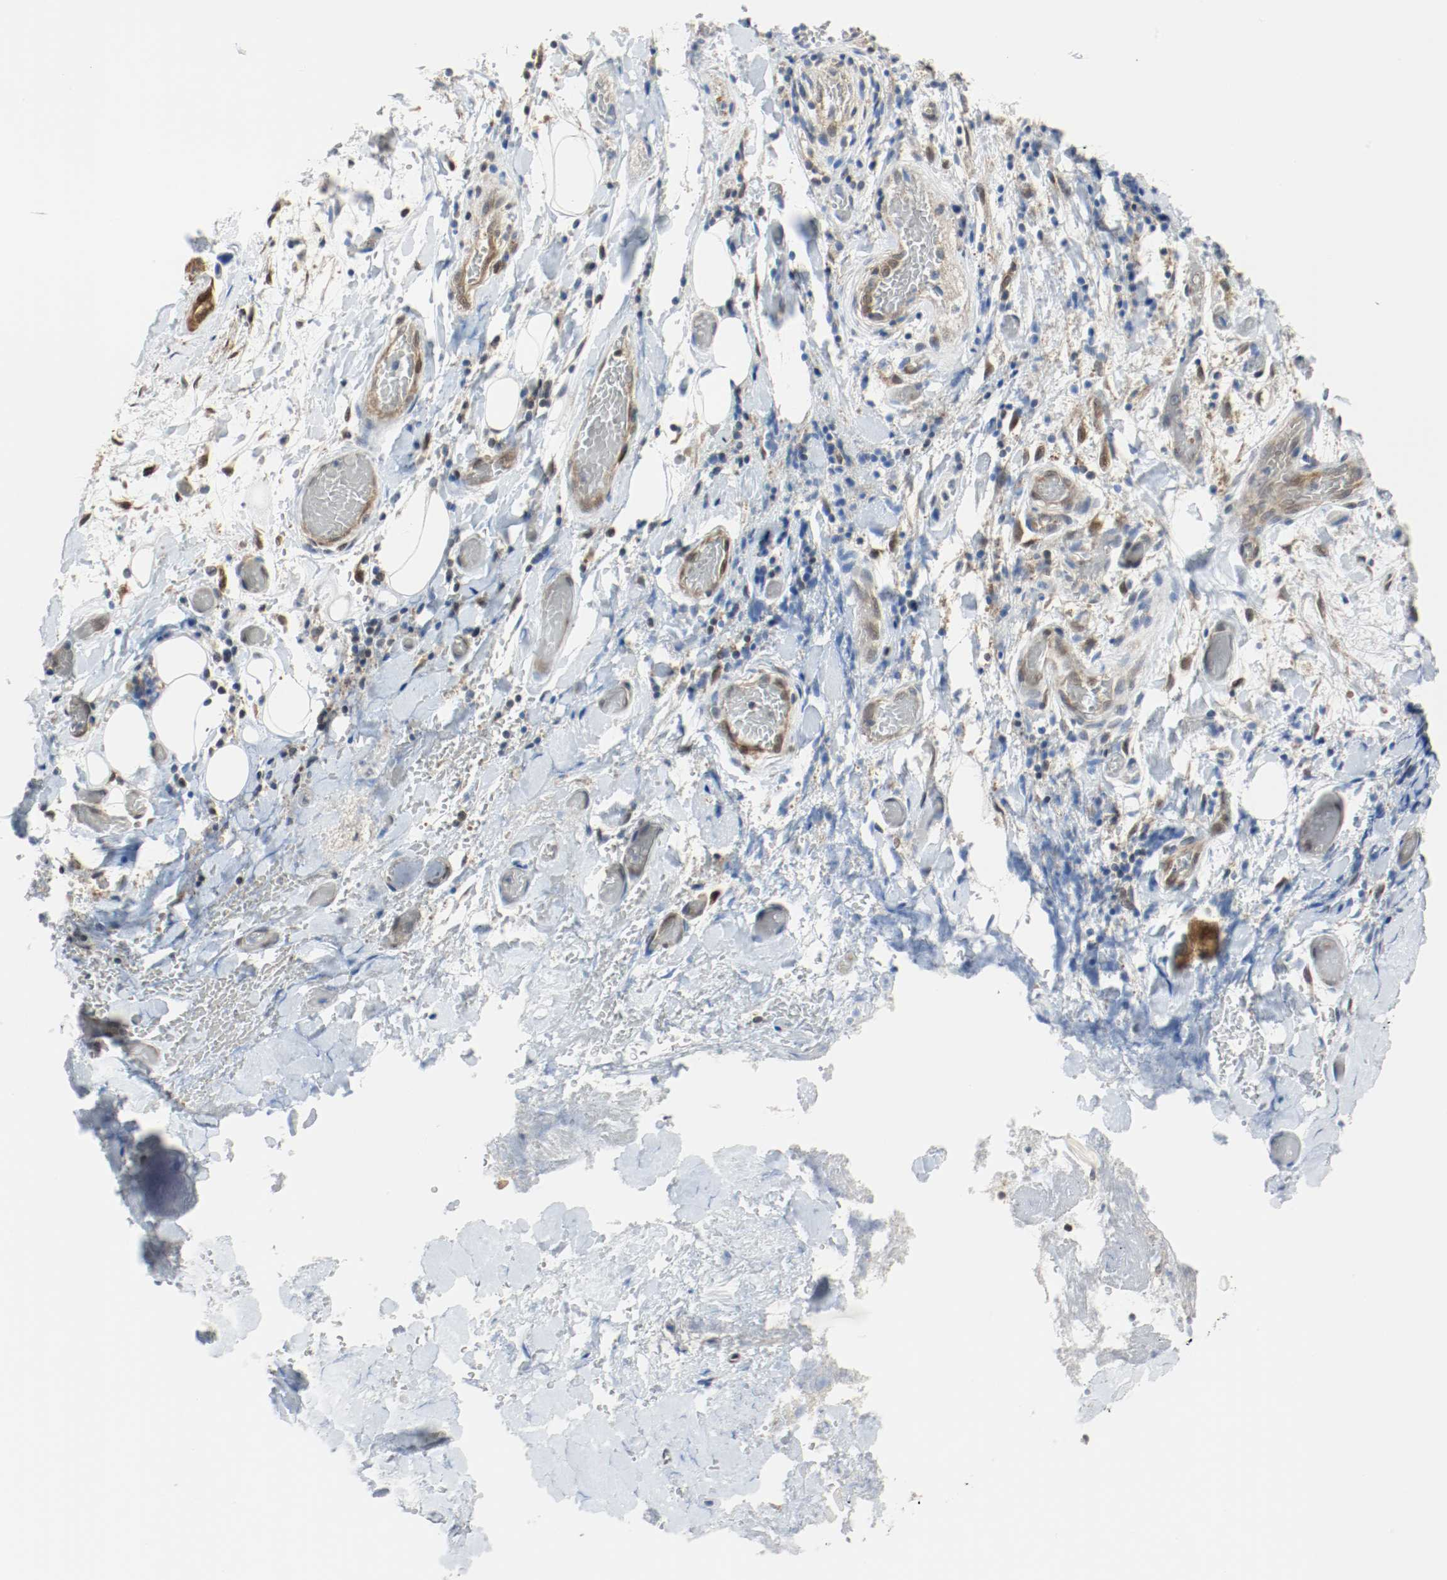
{"staining": {"intensity": "negative", "quantity": "none", "location": "none"}, "tissue": "adipose tissue", "cell_type": "Adipocytes", "image_type": "normal", "snomed": [{"axis": "morphology", "description": "Normal tissue, NOS"}, {"axis": "morphology", "description": "Cholangiocarcinoma"}, {"axis": "topography", "description": "Liver"}, {"axis": "topography", "description": "Peripheral nerve tissue"}], "caption": "Immunohistochemical staining of normal human adipose tissue exhibits no significant staining in adipocytes. (DAB IHC visualized using brightfield microscopy, high magnification).", "gene": "PPME1", "patient": {"sex": "male", "age": 50}}